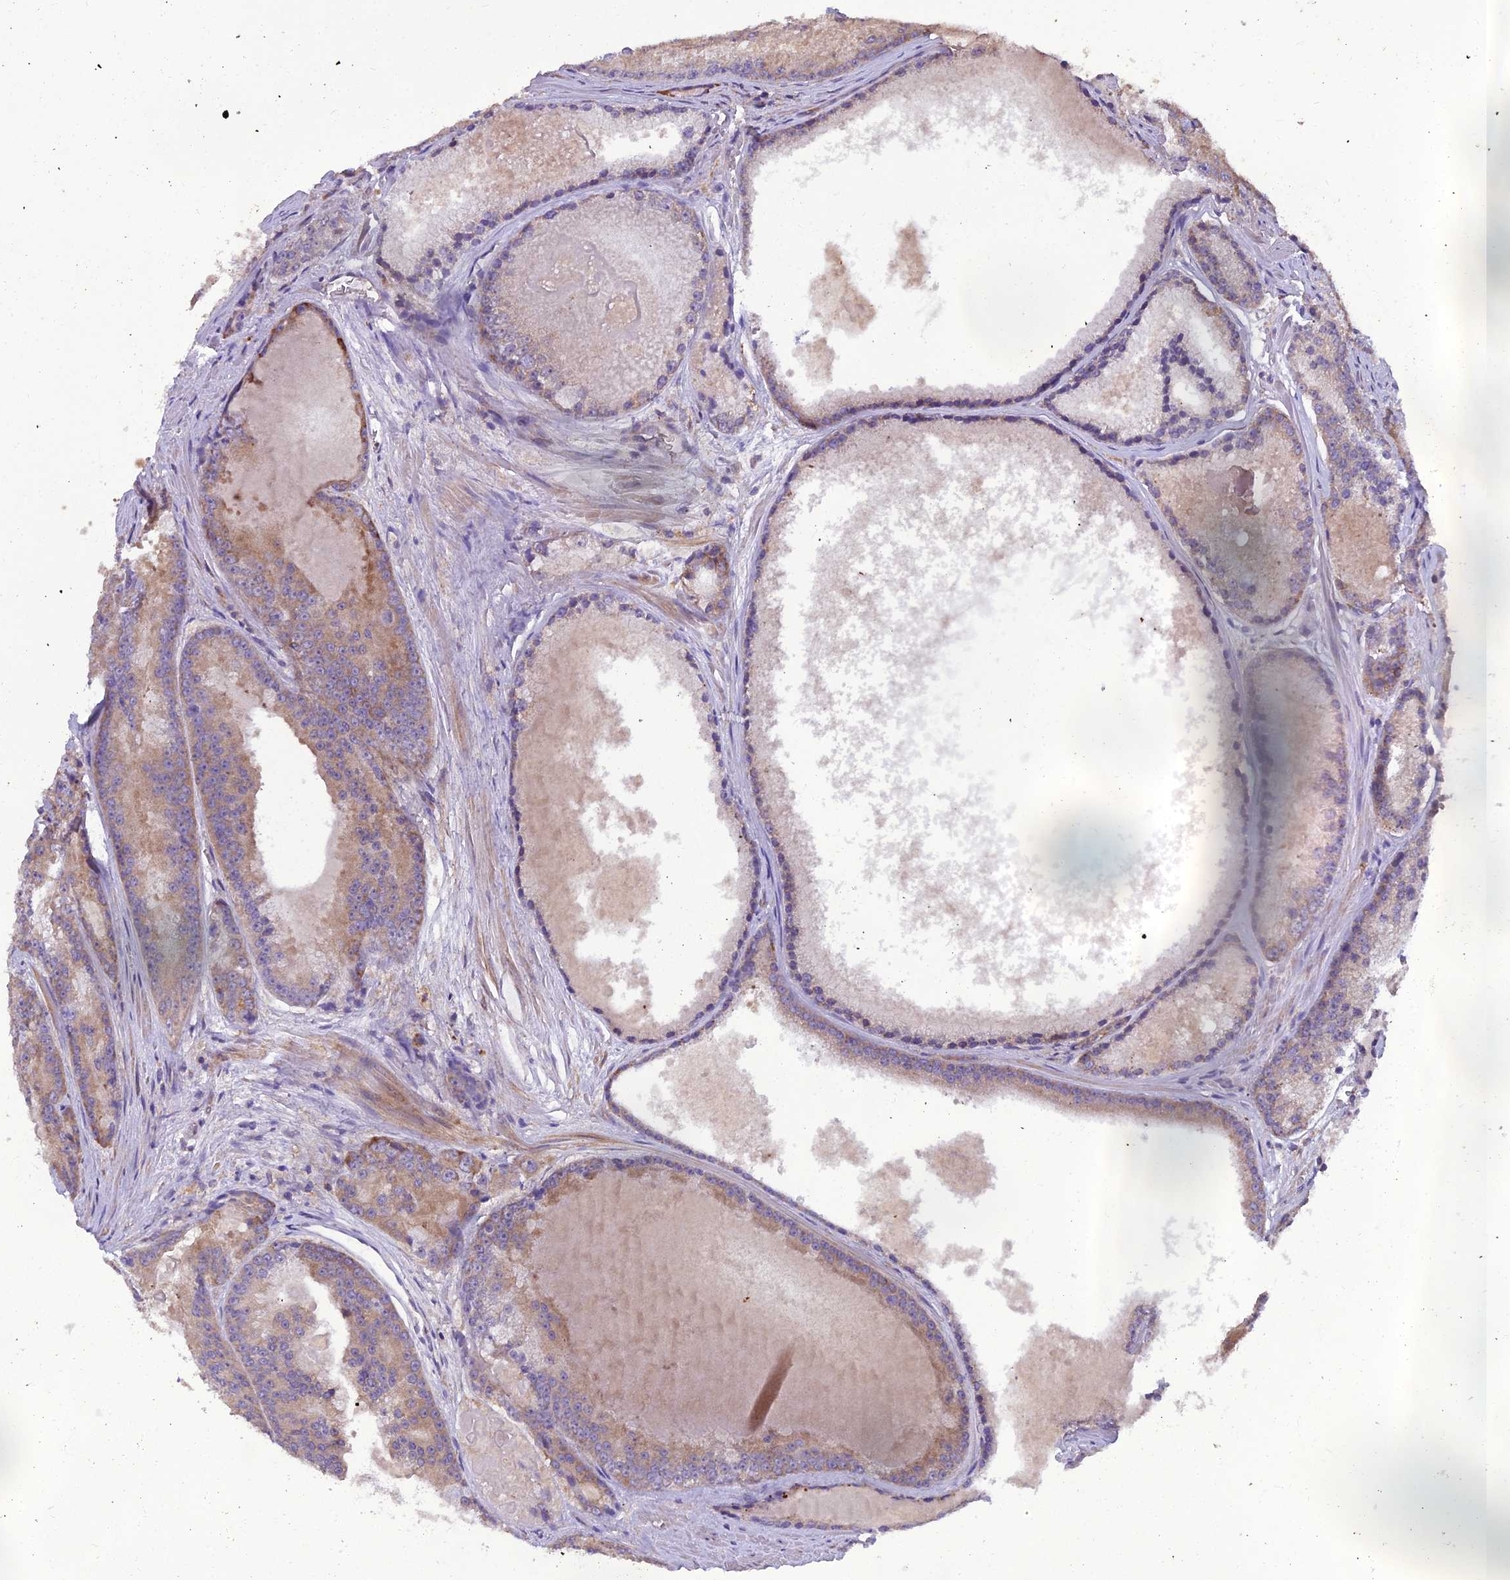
{"staining": {"intensity": "weak", "quantity": "25%-75%", "location": "cytoplasmic/membranous"}, "tissue": "prostate cancer", "cell_type": "Tumor cells", "image_type": "cancer", "snomed": [{"axis": "morphology", "description": "Adenocarcinoma, High grade"}, {"axis": "topography", "description": "Prostate"}], "caption": "Immunohistochemical staining of human prostate cancer shows low levels of weak cytoplasmic/membranous protein staining in approximately 25%-75% of tumor cells. The staining was performed using DAB to visualize the protein expression in brown, while the nuclei were stained in blue with hematoxylin (Magnification: 20x).", "gene": "CENPL", "patient": {"sex": "male", "age": 61}}